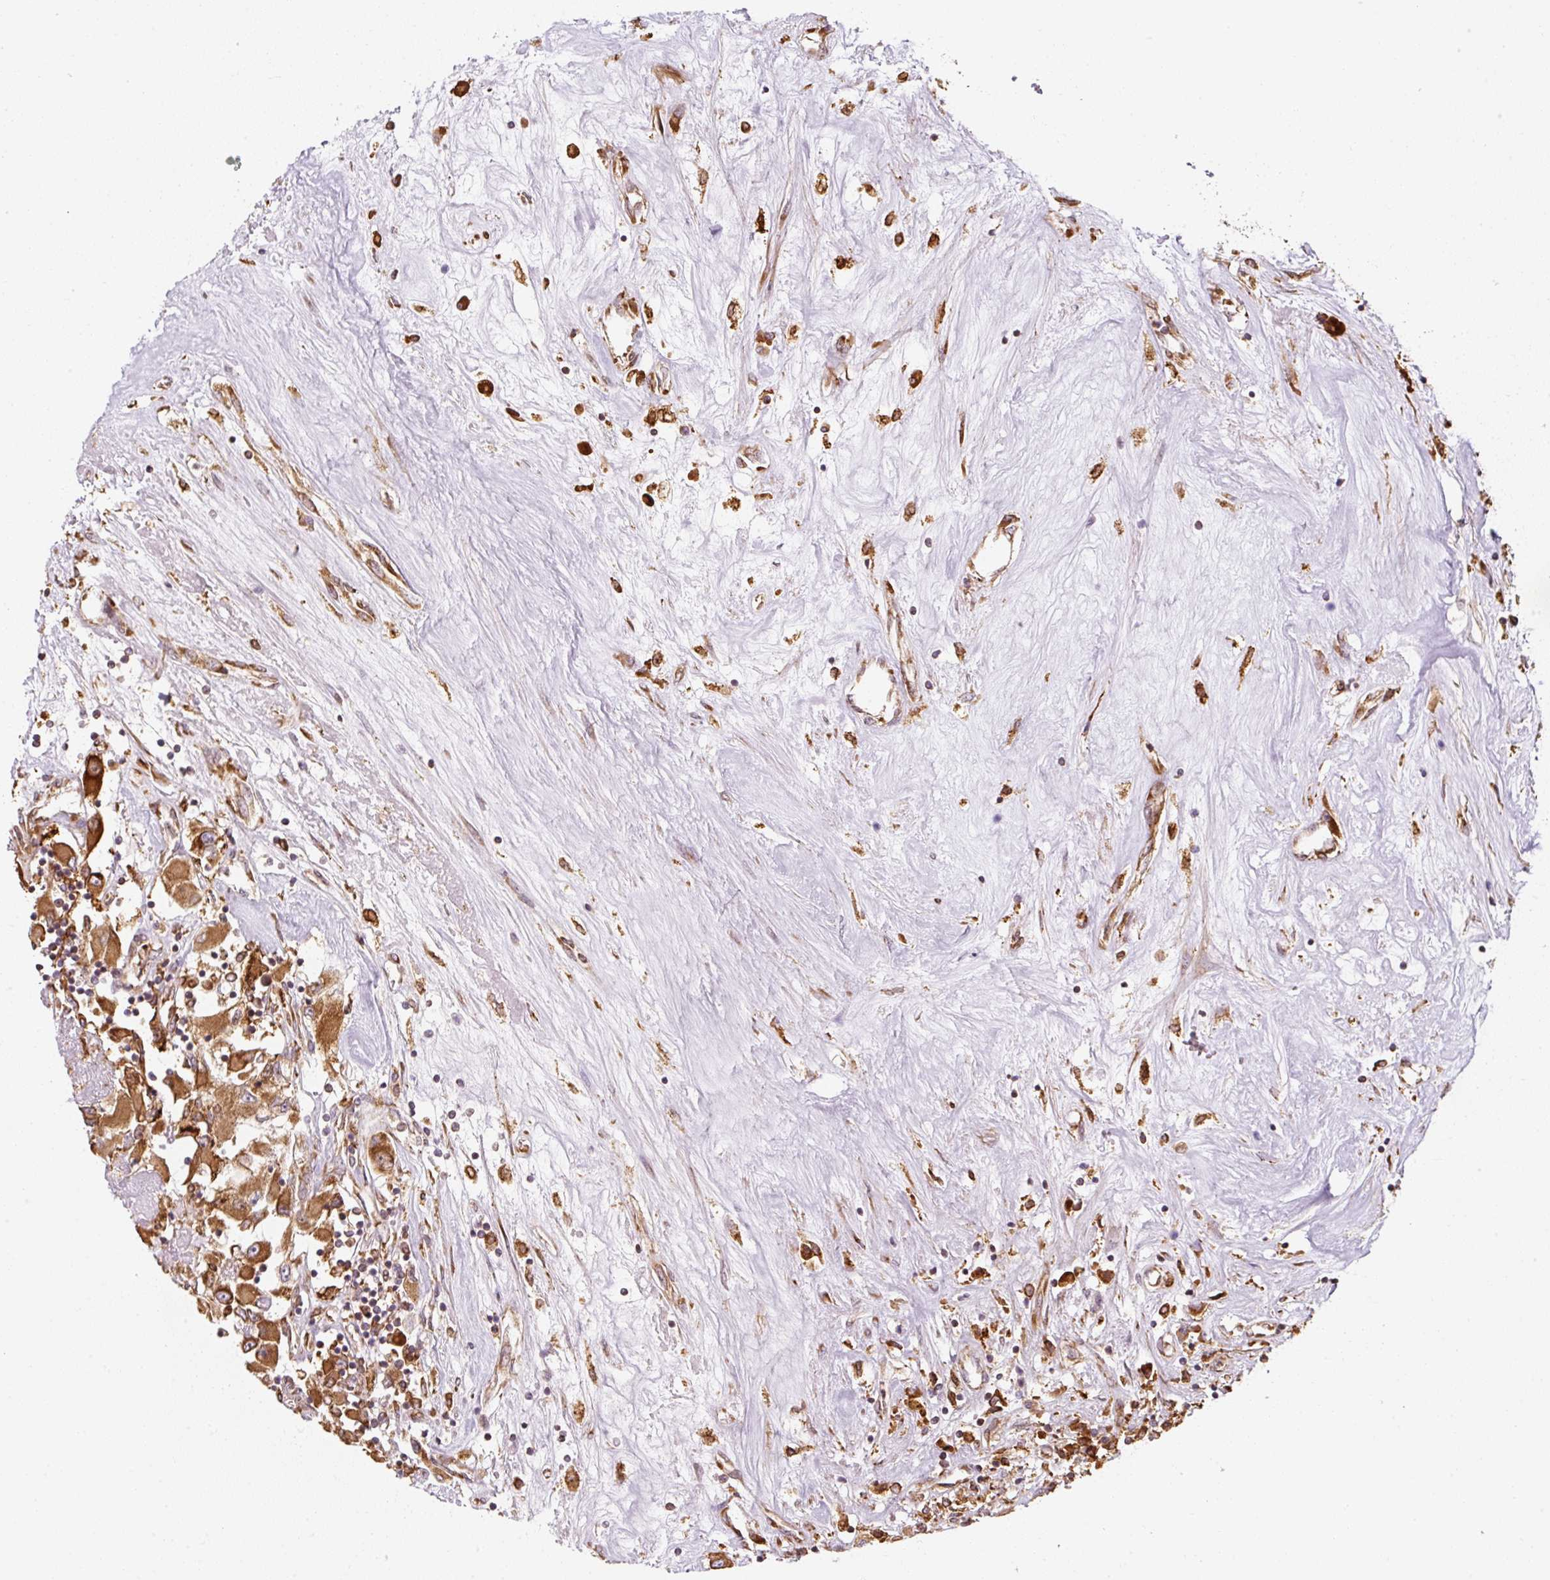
{"staining": {"intensity": "strong", "quantity": ">75%", "location": "cytoplasmic/membranous"}, "tissue": "renal cancer", "cell_type": "Tumor cells", "image_type": "cancer", "snomed": [{"axis": "morphology", "description": "Adenocarcinoma, NOS"}, {"axis": "topography", "description": "Kidney"}], "caption": "This is an image of IHC staining of renal adenocarcinoma, which shows strong positivity in the cytoplasmic/membranous of tumor cells.", "gene": "PRKCSH", "patient": {"sex": "female", "age": 52}}